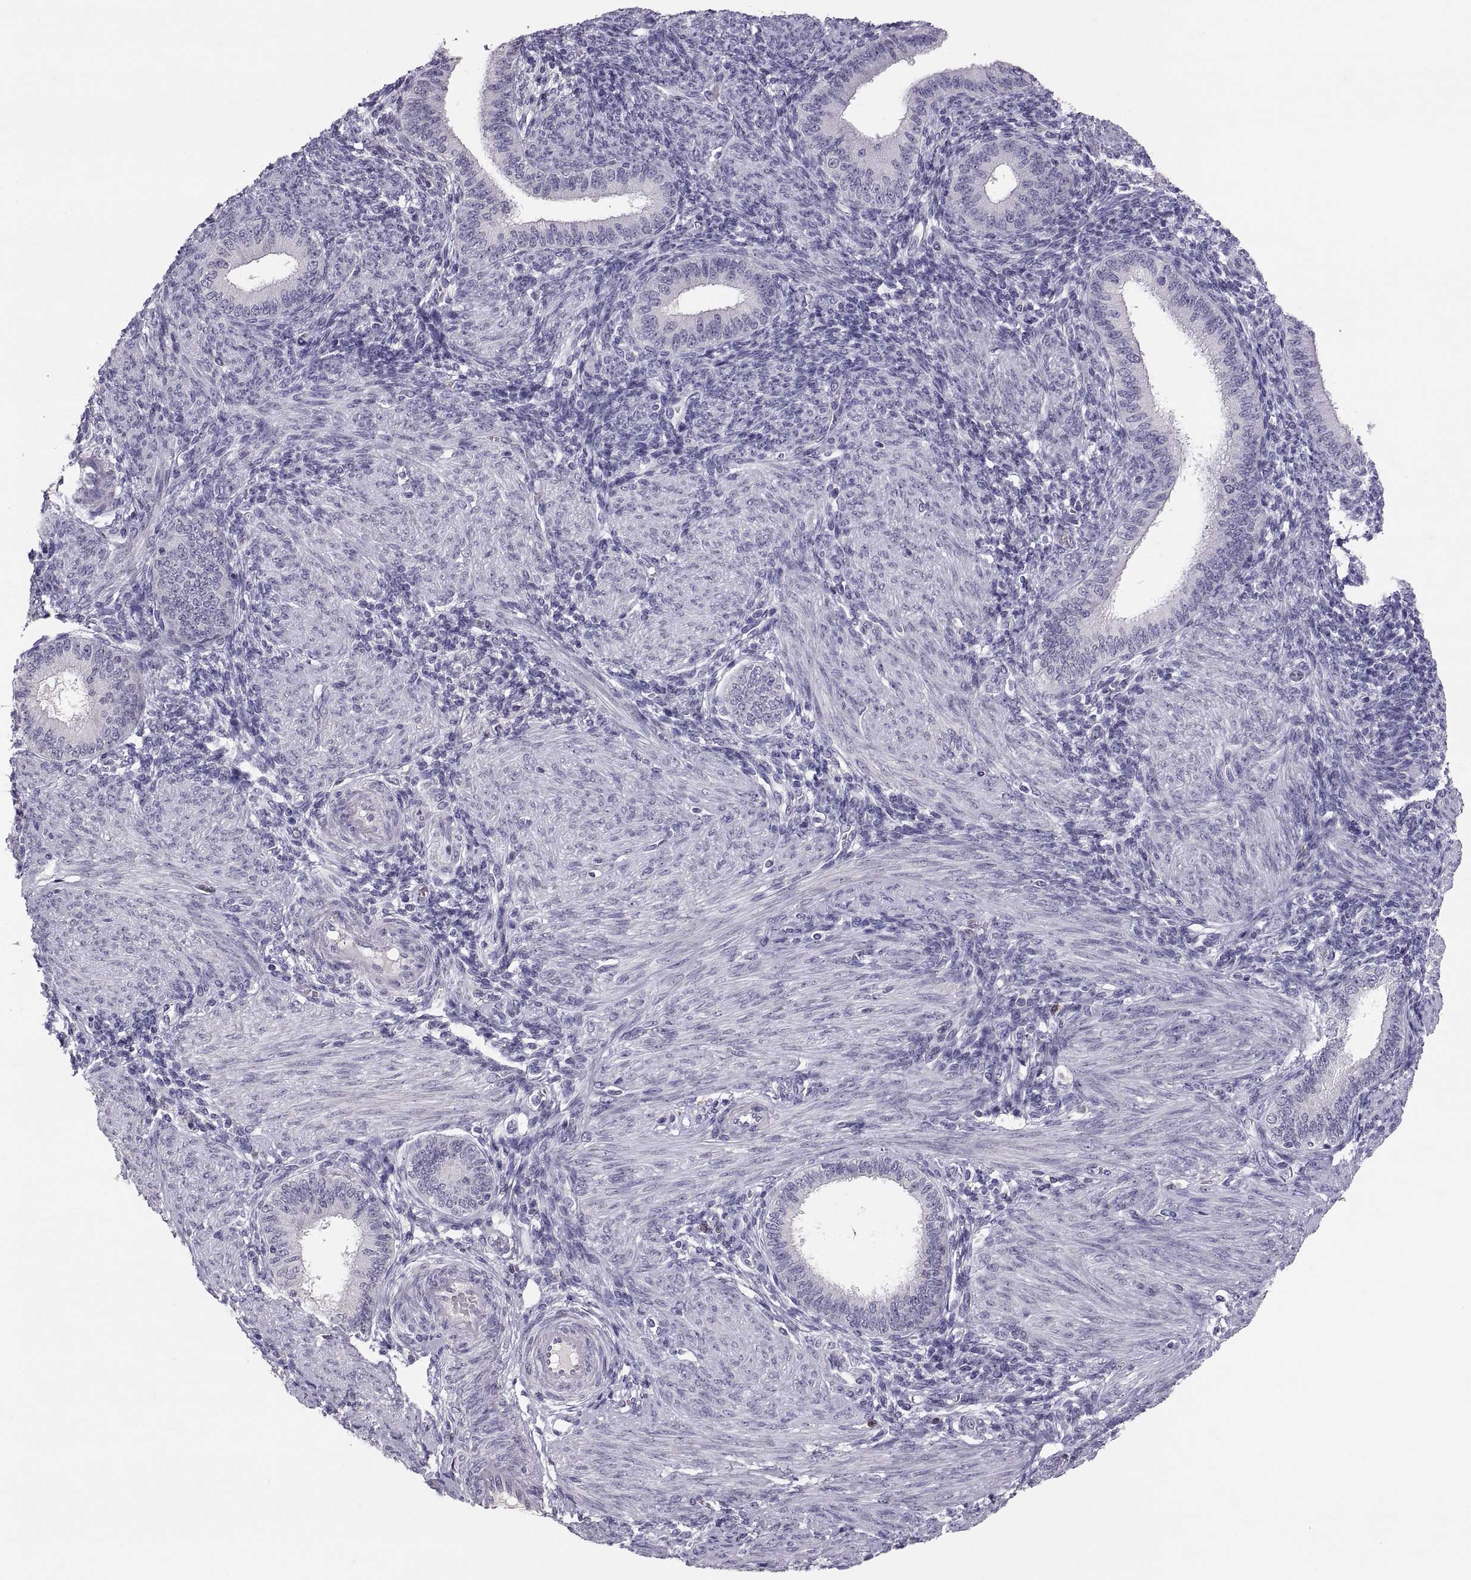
{"staining": {"intensity": "negative", "quantity": "none", "location": "none"}, "tissue": "endometrium", "cell_type": "Cells in endometrial stroma", "image_type": "normal", "snomed": [{"axis": "morphology", "description": "Normal tissue, NOS"}, {"axis": "topography", "description": "Endometrium"}], "caption": "Cells in endometrial stroma are negative for brown protein staining in unremarkable endometrium. Nuclei are stained in blue.", "gene": "PTN", "patient": {"sex": "female", "age": 39}}